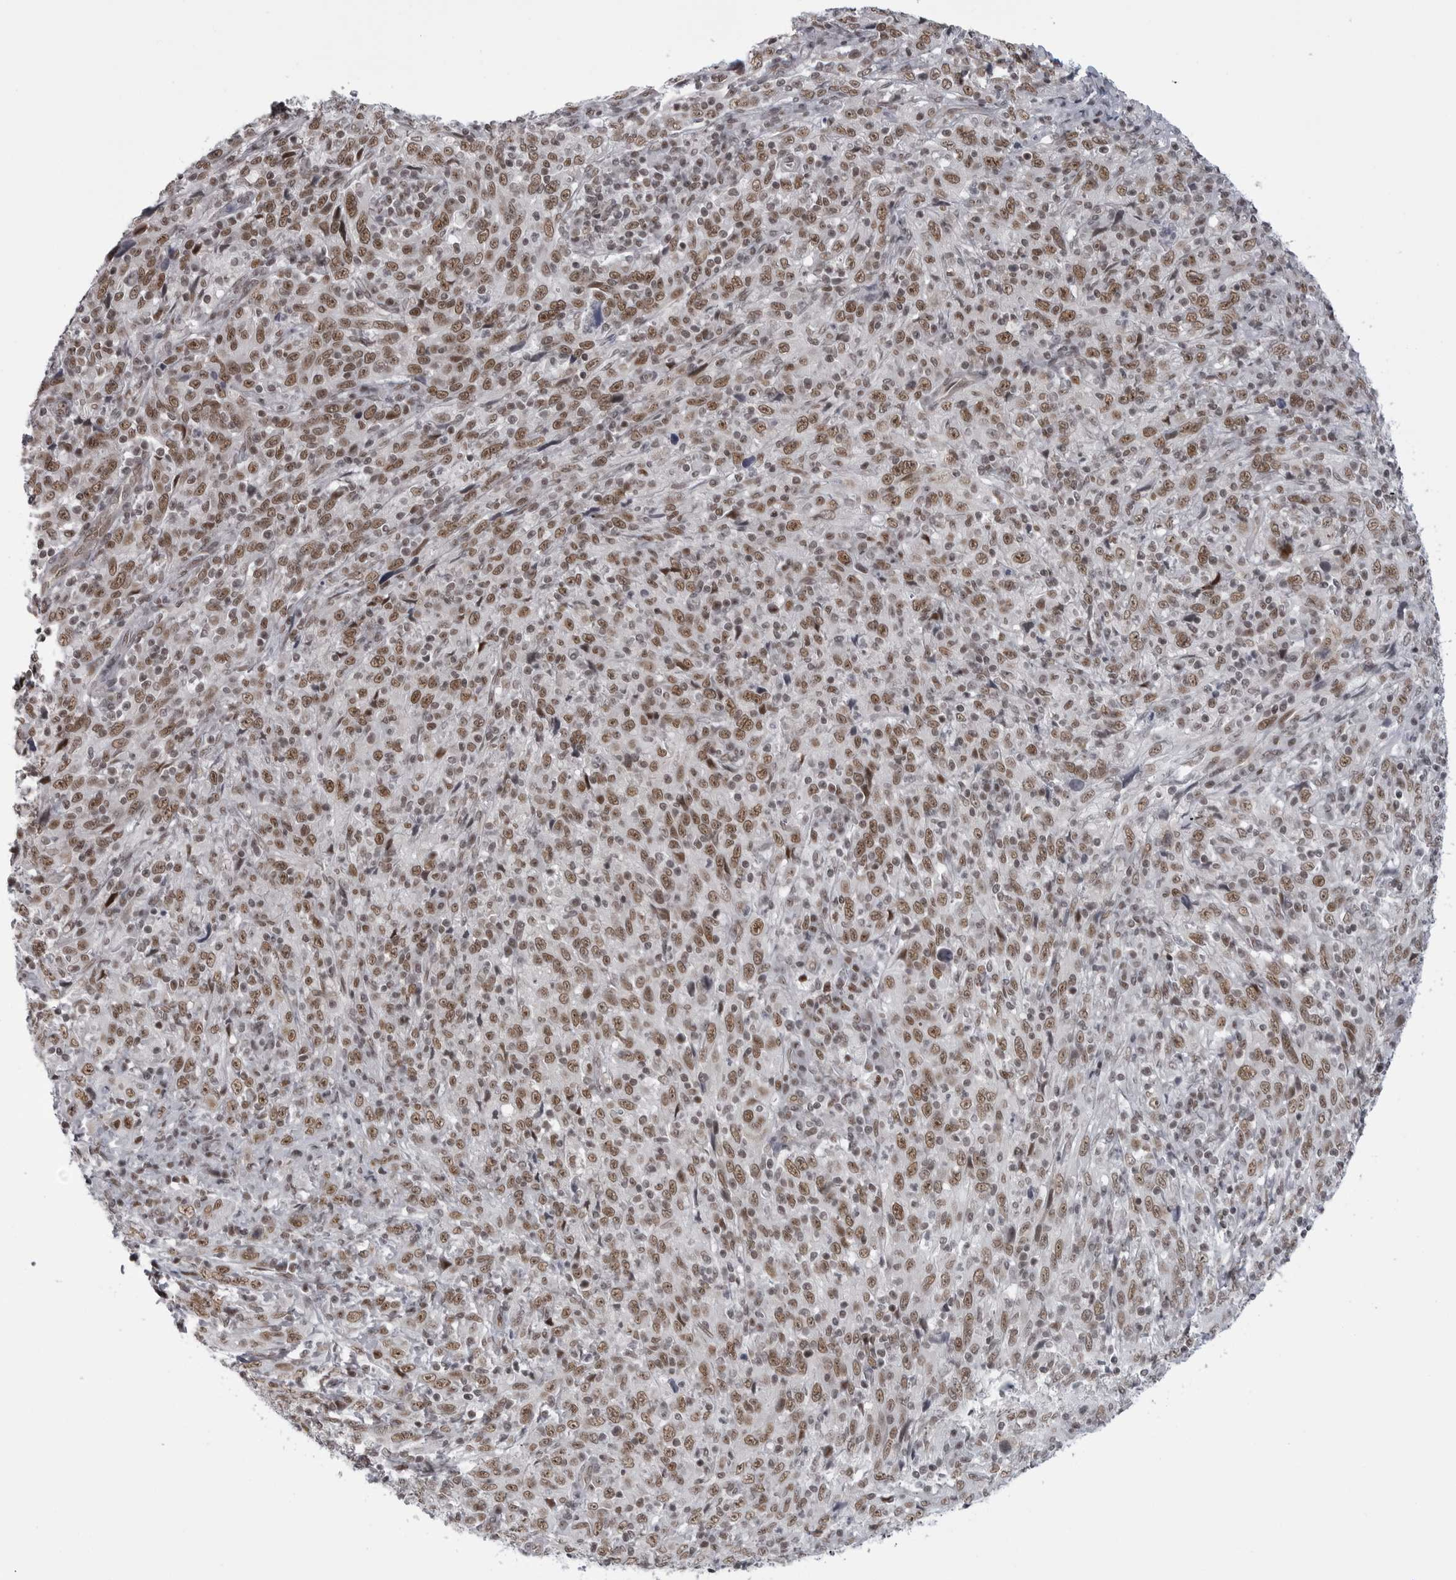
{"staining": {"intensity": "moderate", "quantity": ">75%", "location": "nuclear"}, "tissue": "cervical cancer", "cell_type": "Tumor cells", "image_type": "cancer", "snomed": [{"axis": "morphology", "description": "Squamous cell carcinoma, NOS"}, {"axis": "topography", "description": "Cervix"}], "caption": "Tumor cells demonstrate medium levels of moderate nuclear positivity in approximately >75% of cells in human cervical cancer (squamous cell carcinoma). Nuclei are stained in blue.", "gene": "RNF26", "patient": {"sex": "female", "age": 46}}